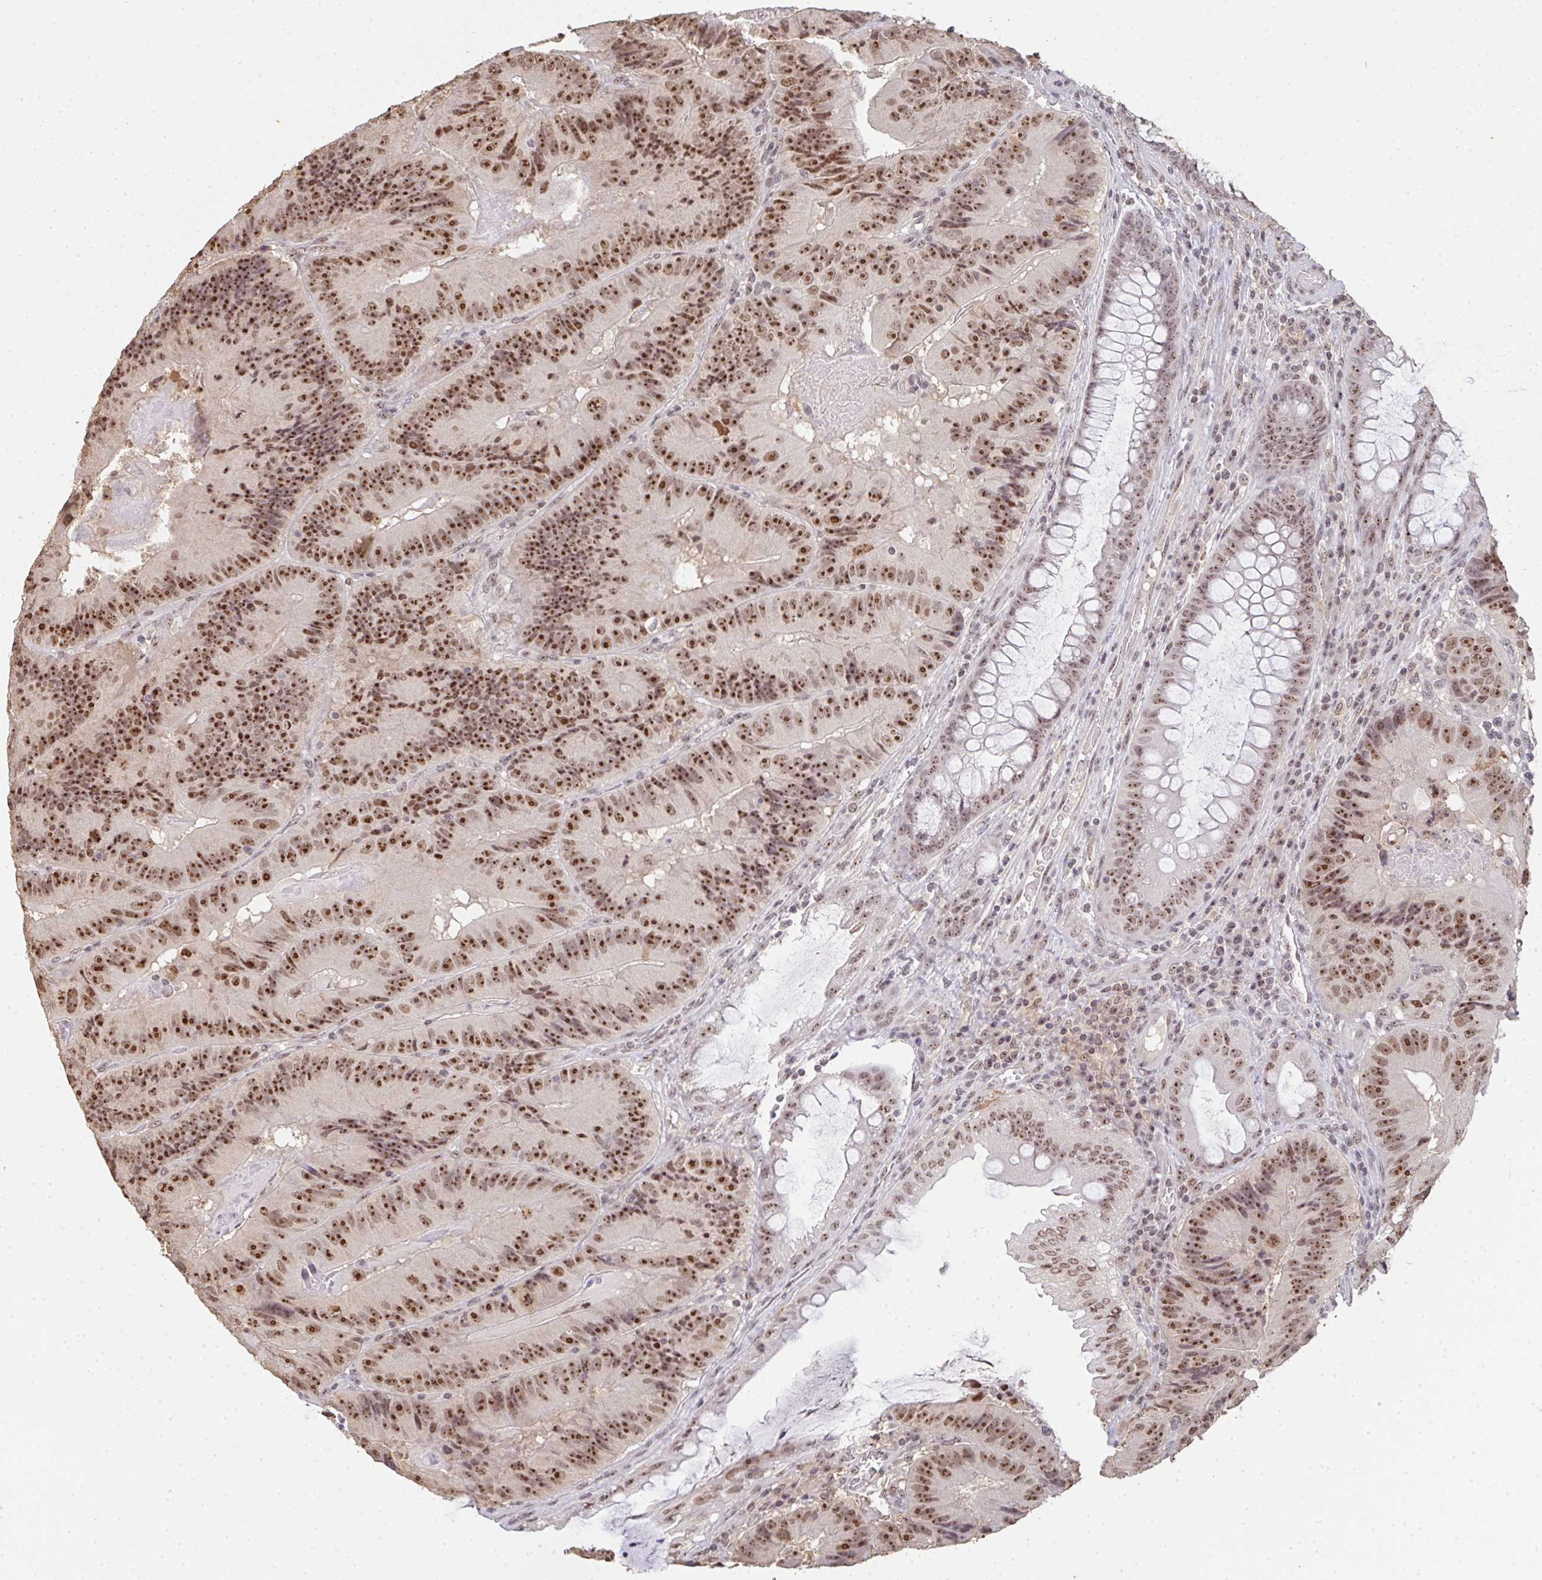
{"staining": {"intensity": "strong", "quantity": ">75%", "location": "nuclear"}, "tissue": "colorectal cancer", "cell_type": "Tumor cells", "image_type": "cancer", "snomed": [{"axis": "morphology", "description": "Adenocarcinoma, NOS"}, {"axis": "topography", "description": "Colon"}], "caption": "Tumor cells display high levels of strong nuclear positivity in approximately >75% of cells in human adenocarcinoma (colorectal).", "gene": "DKC1", "patient": {"sex": "female", "age": 86}}